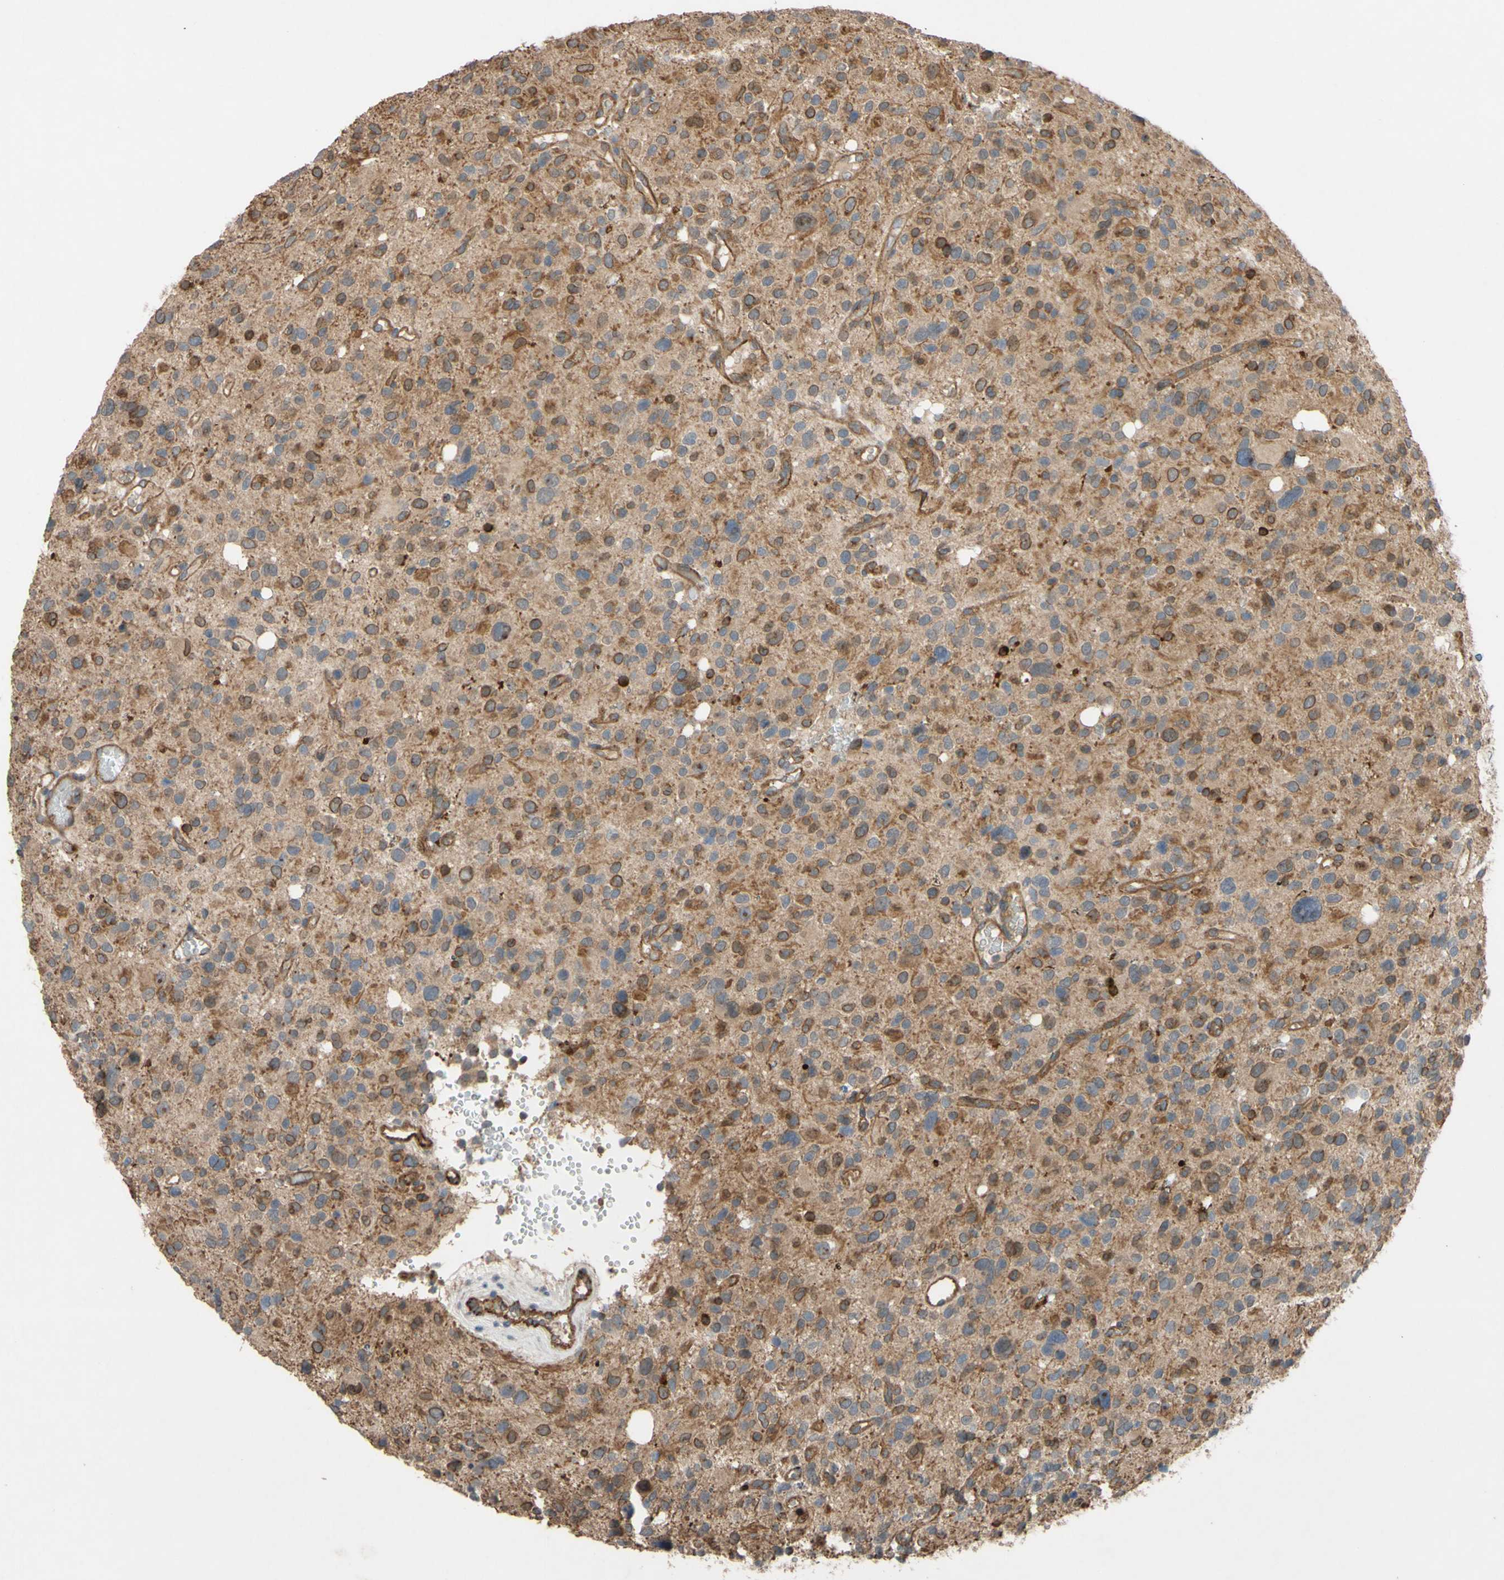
{"staining": {"intensity": "moderate", "quantity": ">75%", "location": "cytoplasmic/membranous"}, "tissue": "glioma", "cell_type": "Tumor cells", "image_type": "cancer", "snomed": [{"axis": "morphology", "description": "Glioma, malignant, High grade"}, {"axis": "topography", "description": "Brain"}], "caption": "Malignant glioma (high-grade) stained for a protein (brown) exhibits moderate cytoplasmic/membranous positive positivity in approximately >75% of tumor cells.", "gene": "SHROOM4", "patient": {"sex": "male", "age": 48}}